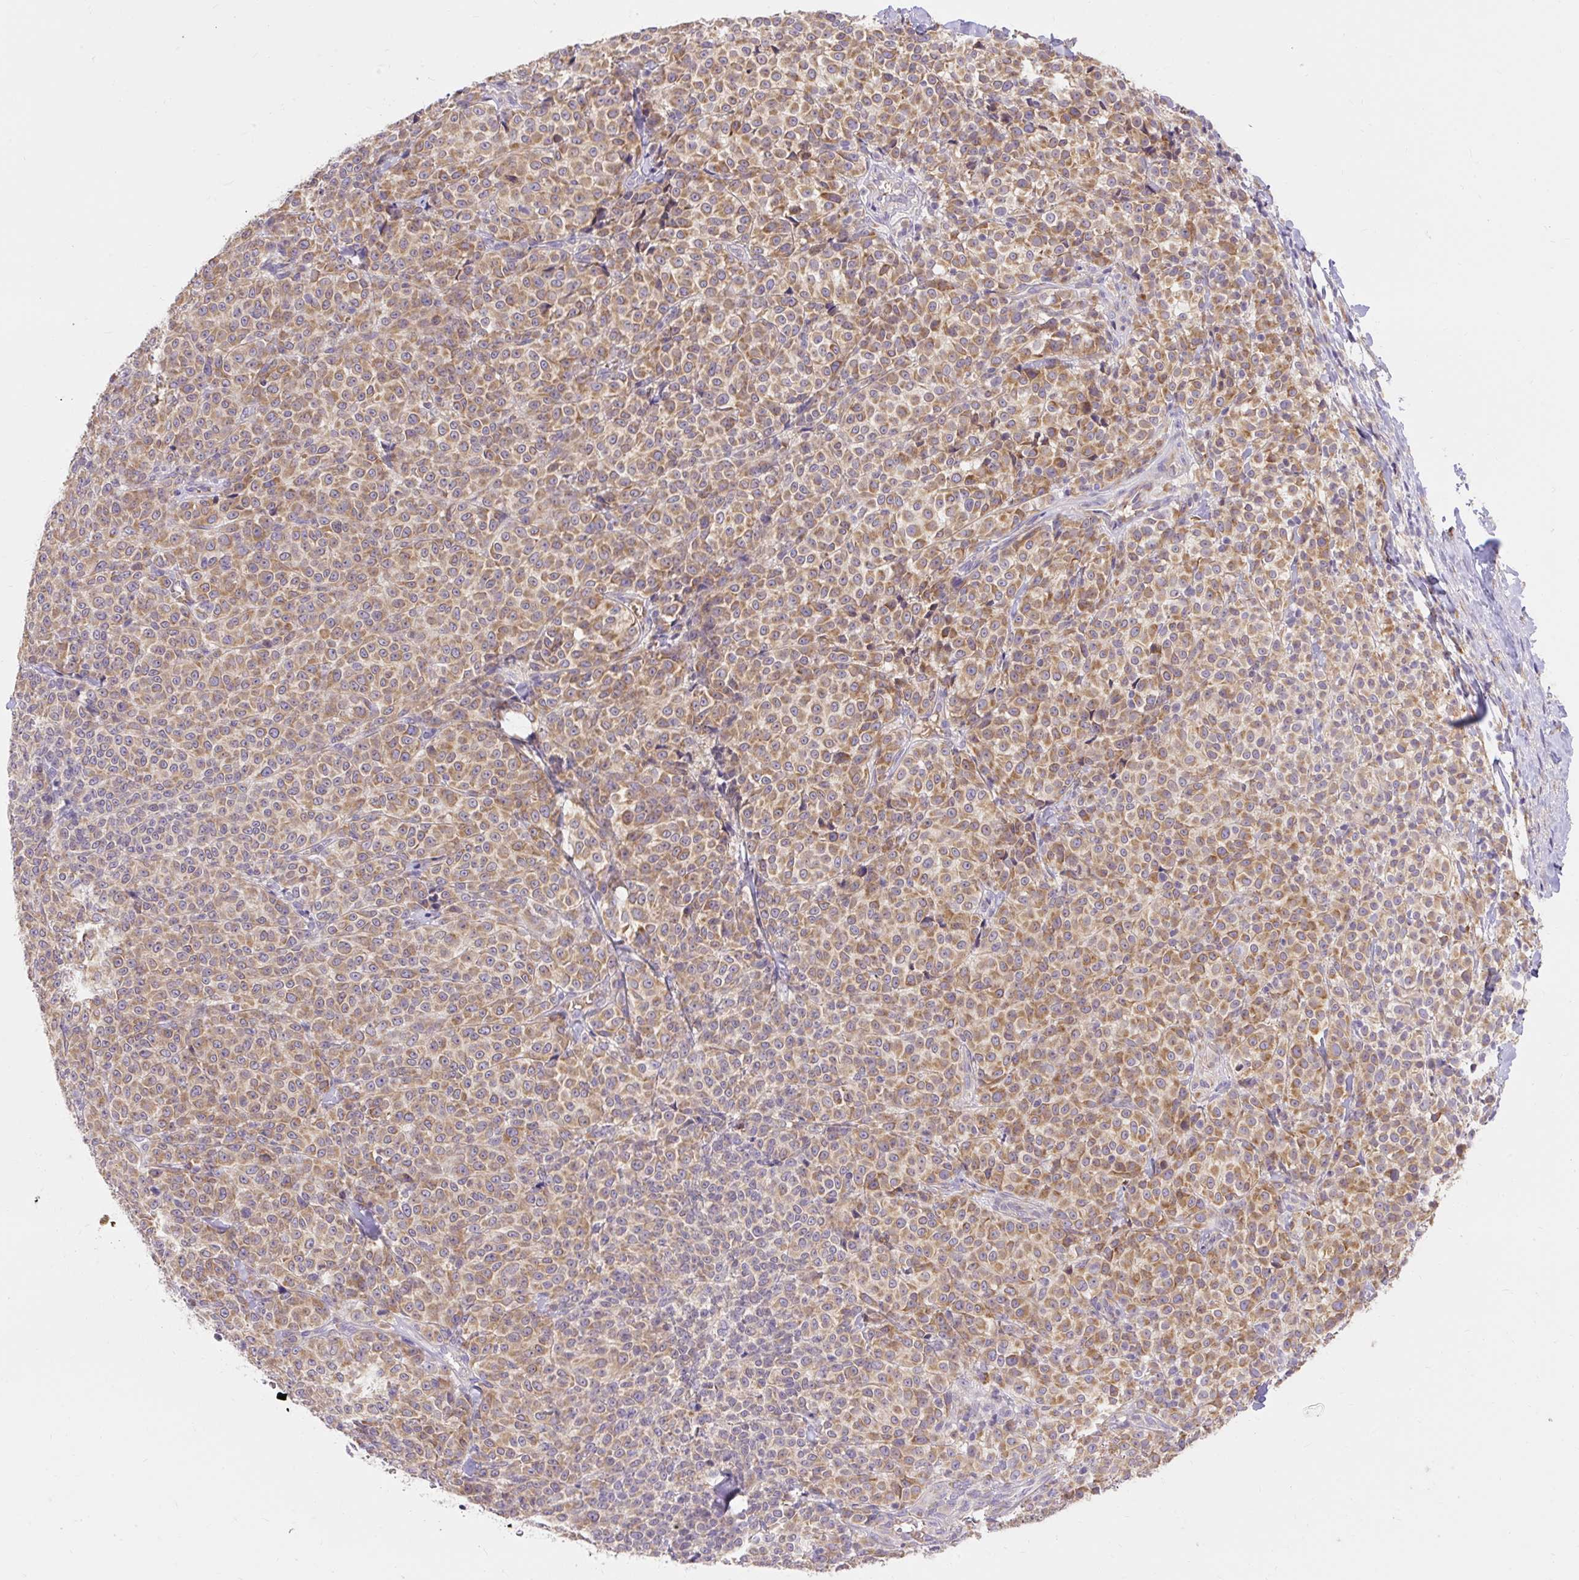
{"staining": {"intensity": "moderate", "quantity": ">75%", "location": "cytoplasmic/membranous"}, "tissue": "melanoma", "cell_type": "Tumor cells", "image_type": "cancer", "snomed": [{"axis": "morphology", "description": "Normal tissue, NOS"}, {"axis": "morphology", "description": "Malignant melanoma, NOS"}, {"axis": "topography", "description": "Skin"}], "caption": "The histopathology image shows a brown stain indicating the presence of a protein in the cytoplasmic/membranous of tumor cells in melanoma.", "gene": "SEC63", "patient": {"sex": "female", "age": 34}}